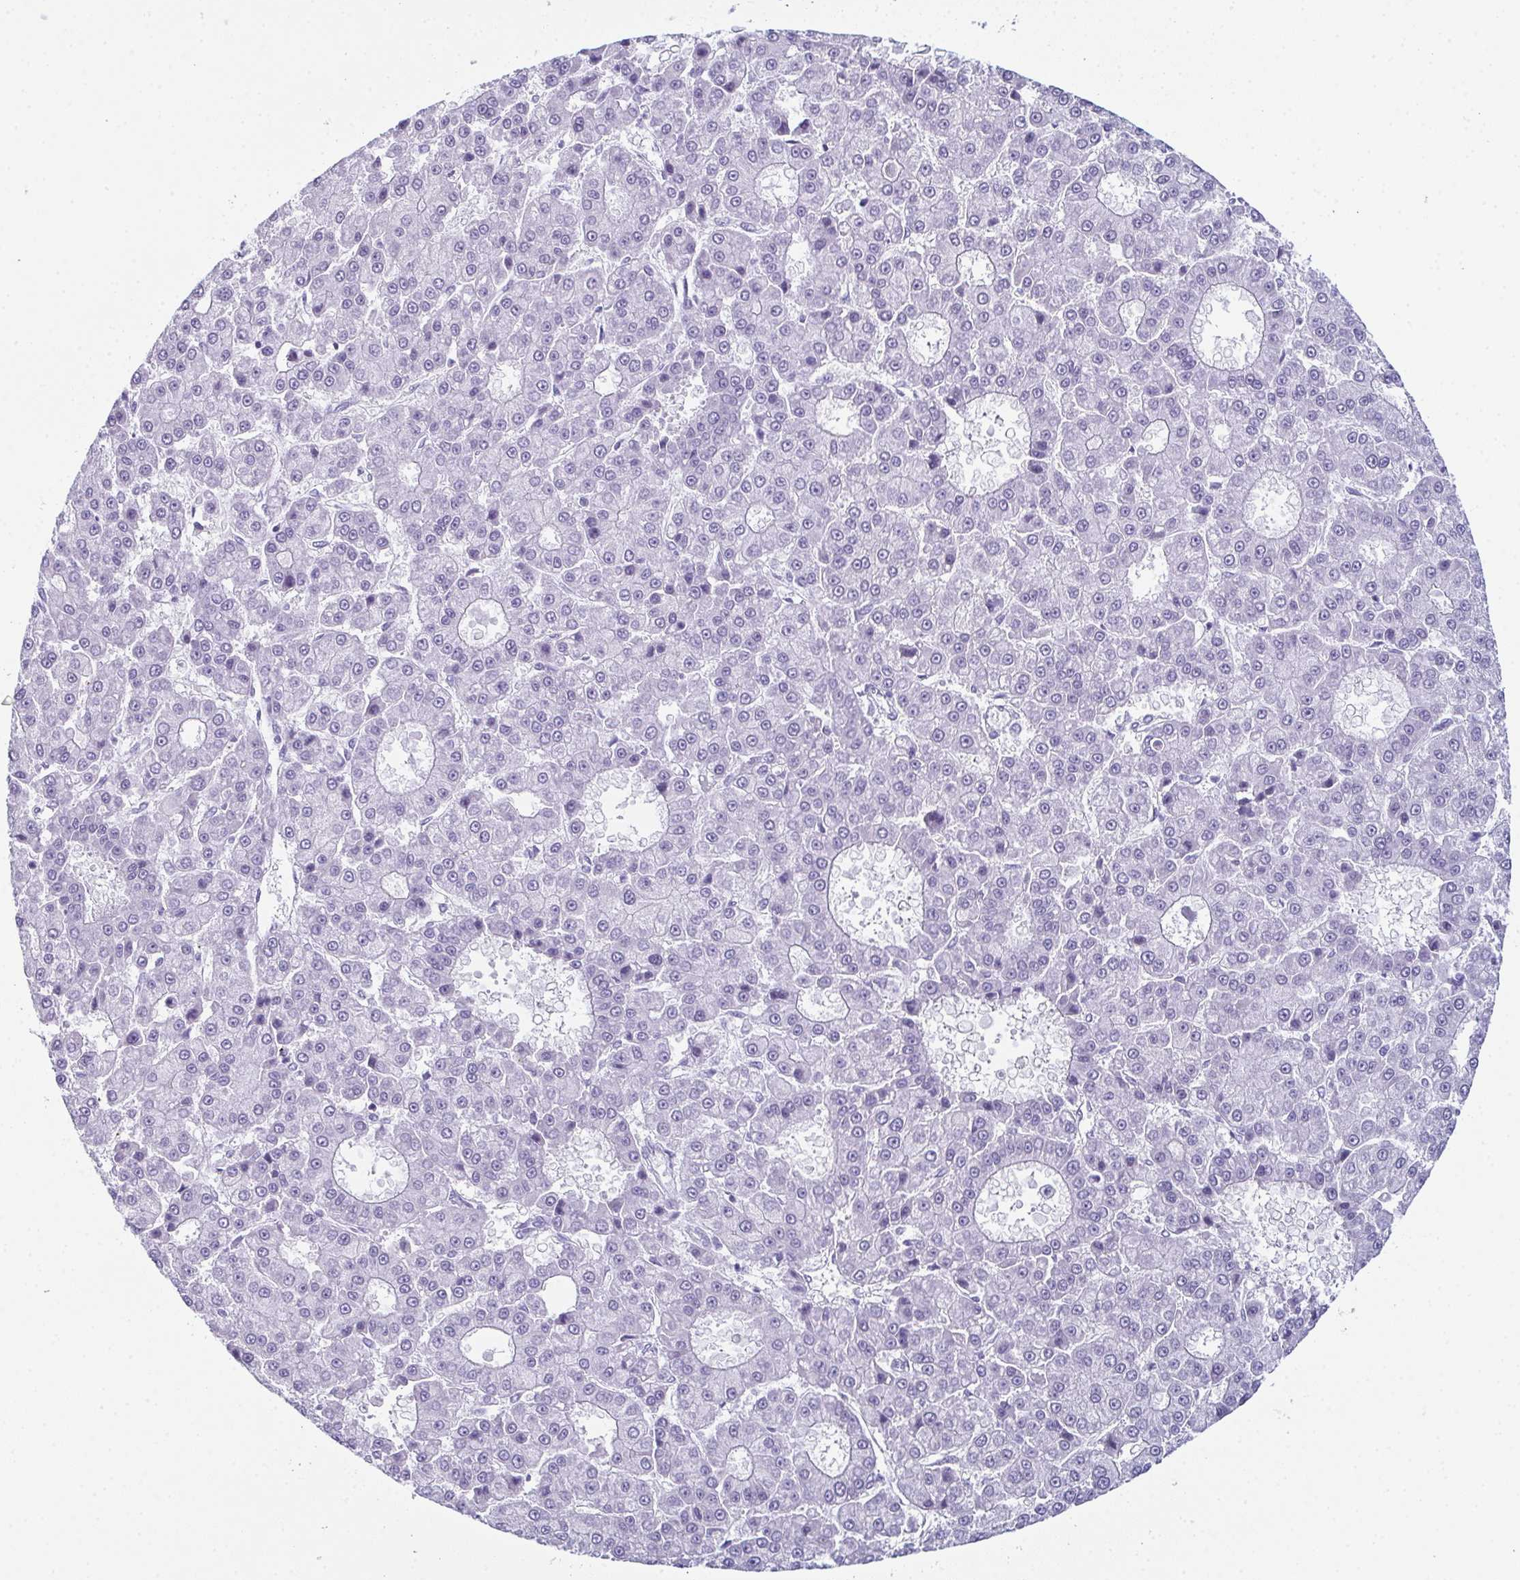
{"staining": {"intensity": "negative", "quantity": "none", "location": "none"}, "tissue": "liver cancer", "cell_type": "Tumor cells", "image_type": "cancer", "snomed": [{"axis": "morphology", "description": "Carcinoma, Hepatocellular, NOS"}, {"axis": "topography", "description": "Liver"}], "caption": "Immunohistochemistry (IHC) photomicrograph of human hepatocellular carcinoma (liver) stained for a protein (brown), which demonstrates no staining in tumor cells.", "gene": "ENKUR", "patient": {"sex": "male", "age": 70}}